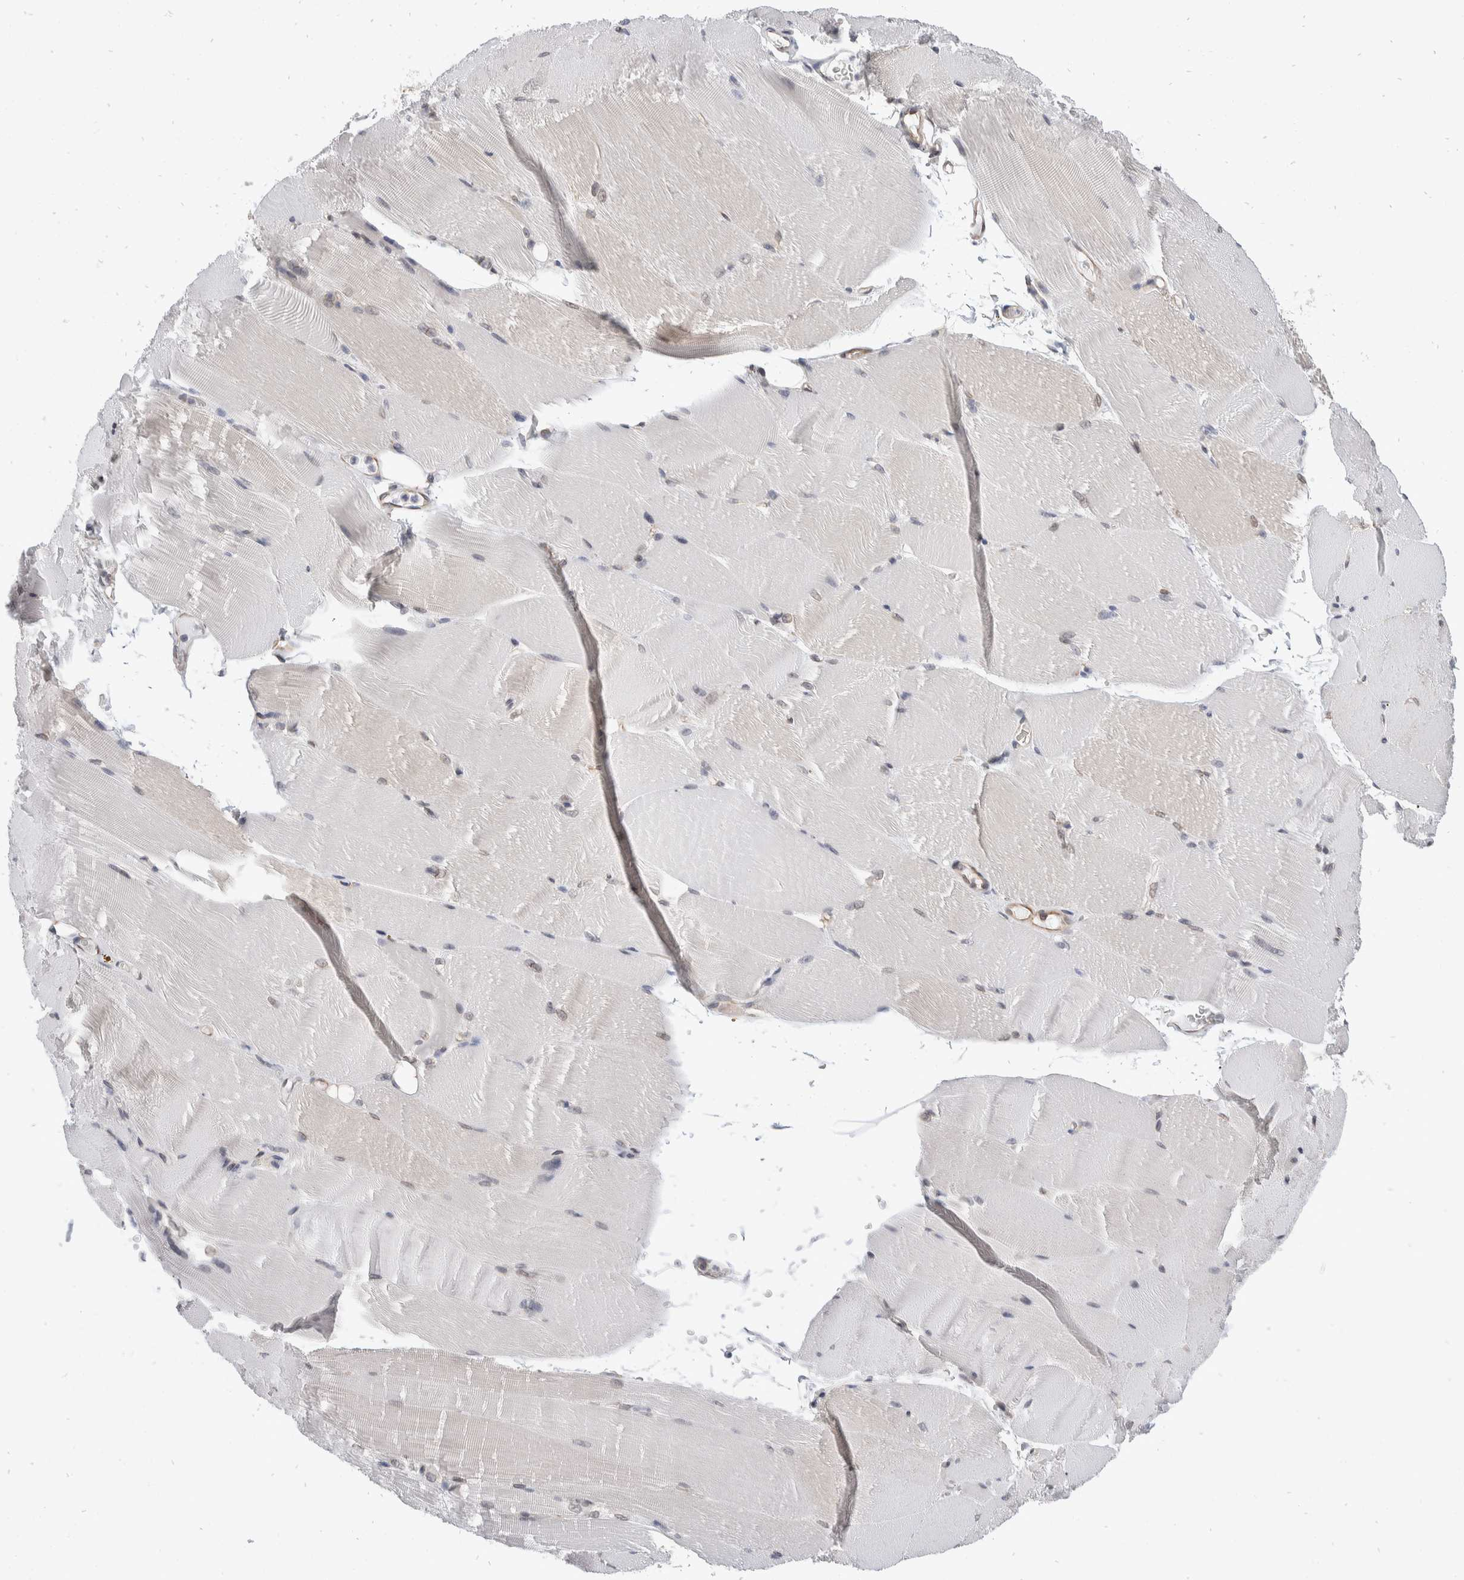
{"staining": {"intensity": "negative", "quantity": "none", "location": "none"}, "tissue": "skeletal muscle", "cell_type": "Myocytes", "image_type": "normal", "snomed": [{"axis": "morphology", "description": "Normal tissue, NOS"}, {"axis": "topography", "description": "Skeletal muscle"}, {"axis": "topography", "description": "Parathyroid gland"}], "caption": "This micrograph is of unremarkable skeletal muscle stained with IHC to label a protein in brown with the nuclei are counter-stained blue. There is no positivity in myocytes. (Brightfield microscopy of DAB (3,3'-diaminobenzidine) immunohistochemistry at high magnification).", "gene": "TMEM245", "patient": {"sex": "female", "age": 37}}